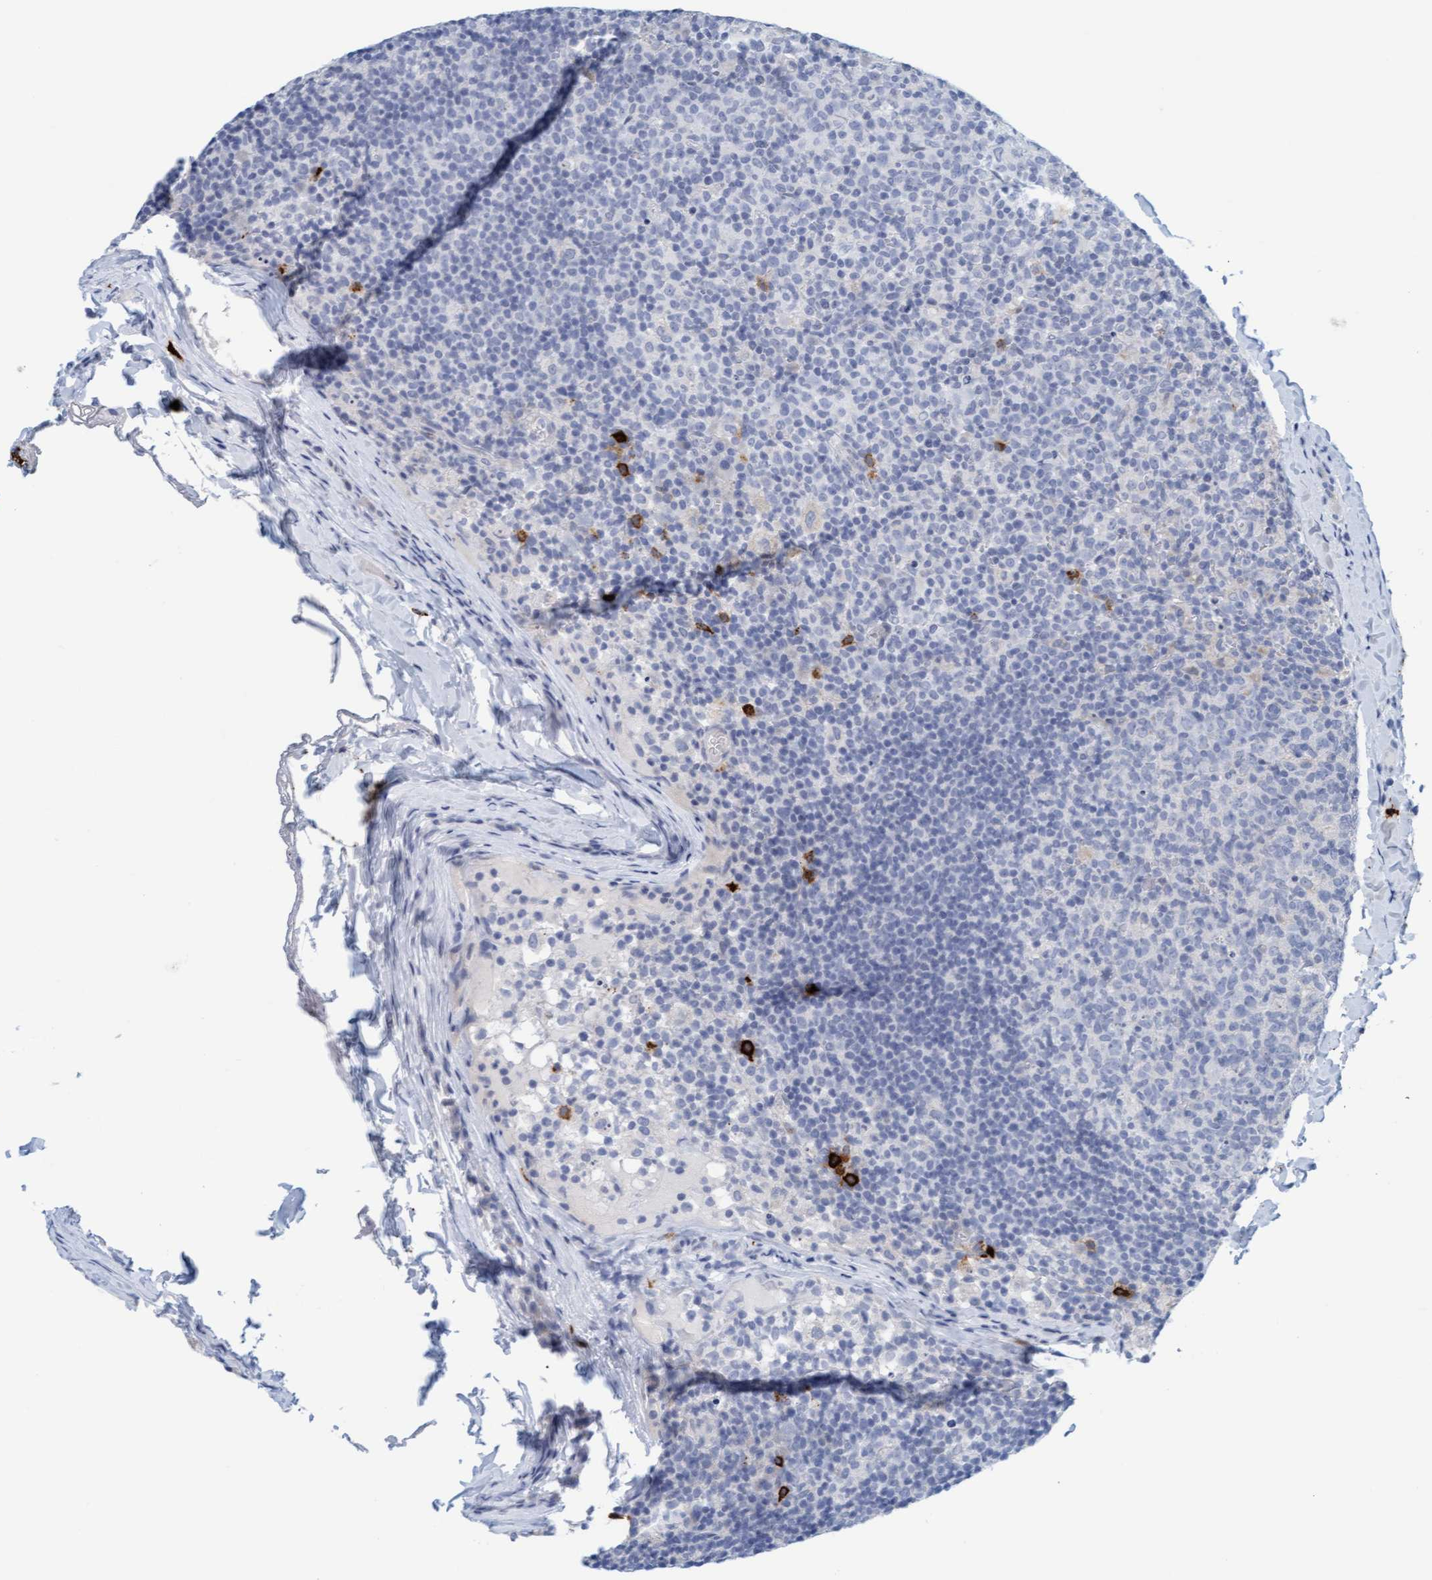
{"staining": {"intensity": "negative", "quantity": "none", "location": "none"}, "tissue": "lymph node", "cell_type": "Germinal center cells", "image_type": "normal", "snomed": [{"axis": "morphology", "description": "Normal tissue, NOS"}, {"axis": "morphology", "description": "Inflammation, NOS"}, {"axis": "topography", "description": "Lymph node"}], "caption": "DAB immunohistochemical staining of benign lymph node shows no significant expression in germinal center cells.", "gene": "CPA3", "patient": {"sex": "male", "age": 55}}